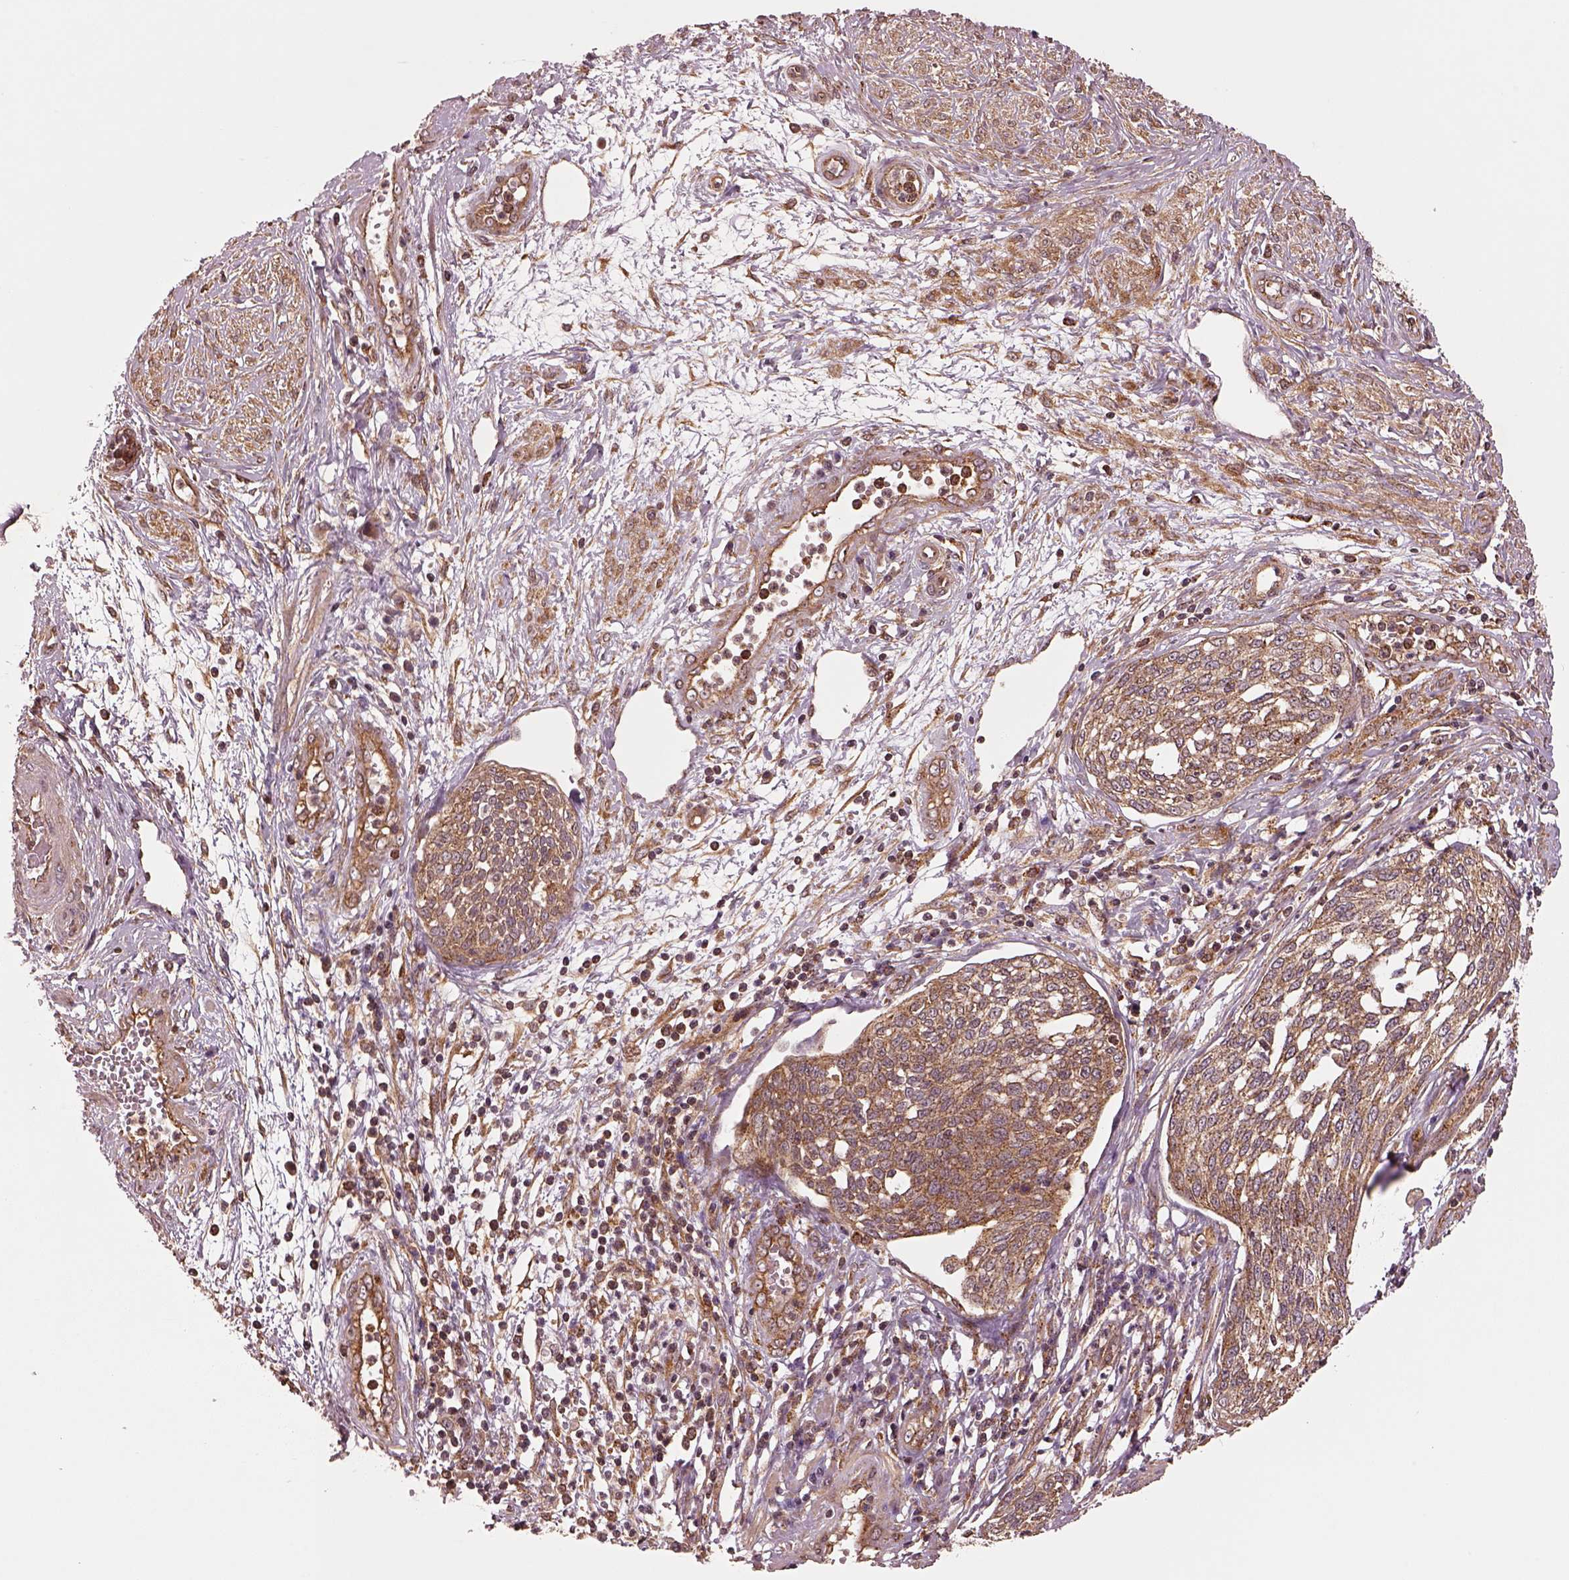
{"staining": {"intensity": "moderate", "quantity": "25%-75%", "location": "cytoplasmic/membranous"}, "tissue": "cervical cancer", "cell_type": "Tumor cells", "image_type": "cancer", "snomed": [{"axis": "morphology", "description": "Squamous cell carcinoma, NOS"}, {"axis": "topography", "description": "Cervix"}], "caption": "About 25%-75% of tumor cells in human cervical cancer (squamous cell carcinoma) reveal moderate cytoplasmic/membranous protein expression as visualized by brown immunohistochemical staining.", "gene": "WASHC2A", "patient": {"sex": "female", "age": 34}}